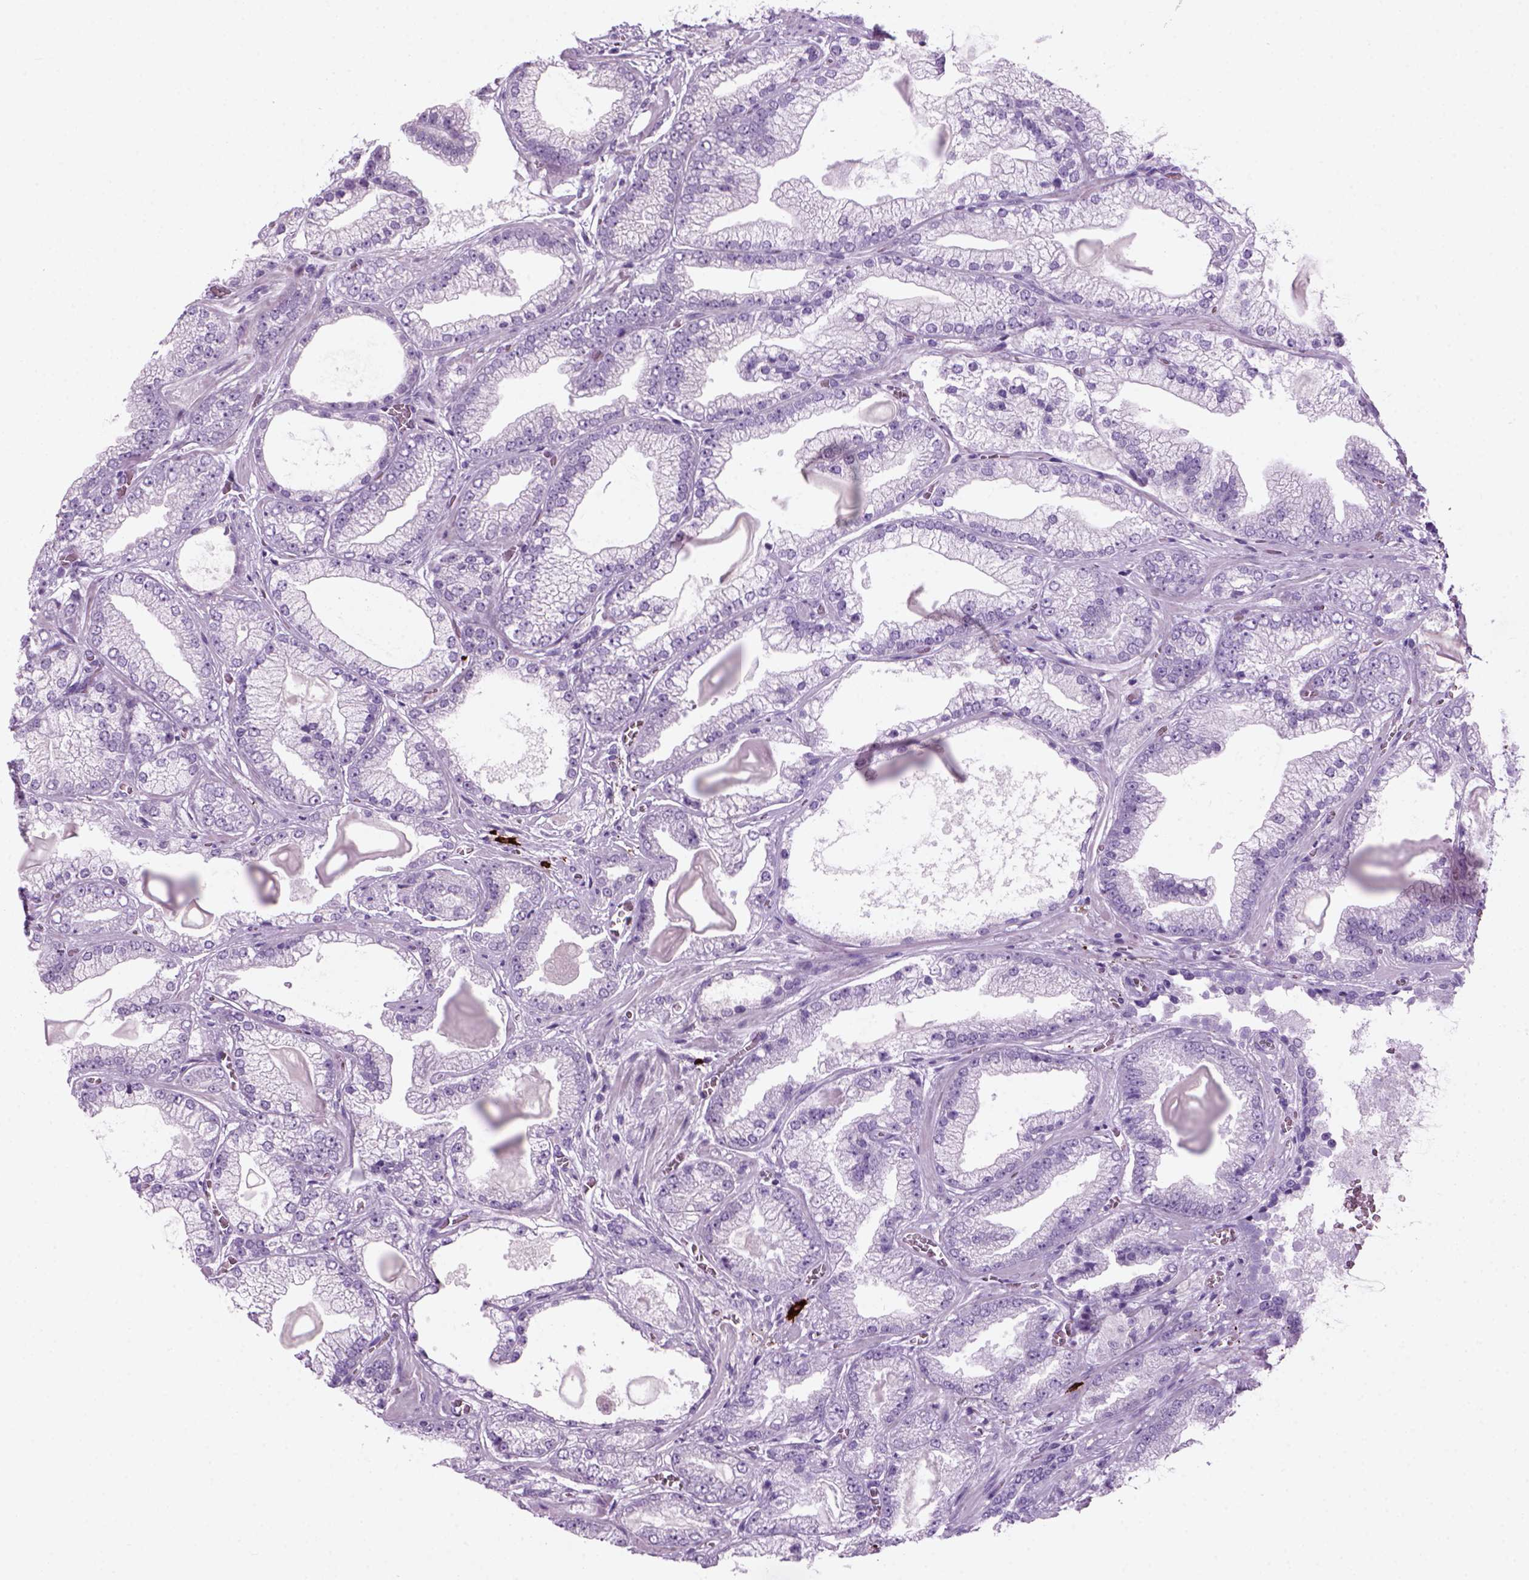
{"staining": {"intensity": "negative", "quantity": "none", "location": "none"}, "tissue": "prostate cancer", "cell_type": "Tumor cells", "image_type": "cancer", "snomed": [{"axis": "morphology", "description": "Adenocarcinoma, Low grade"}, {"axis": "topography", "description": "Prostate"}], "caption": "Tumor cells are negative for protein expression in human prostate adenocarcinoma (low-grade).", "gene": "MZB1", "patient": {"sex": "male", "age": 57}}